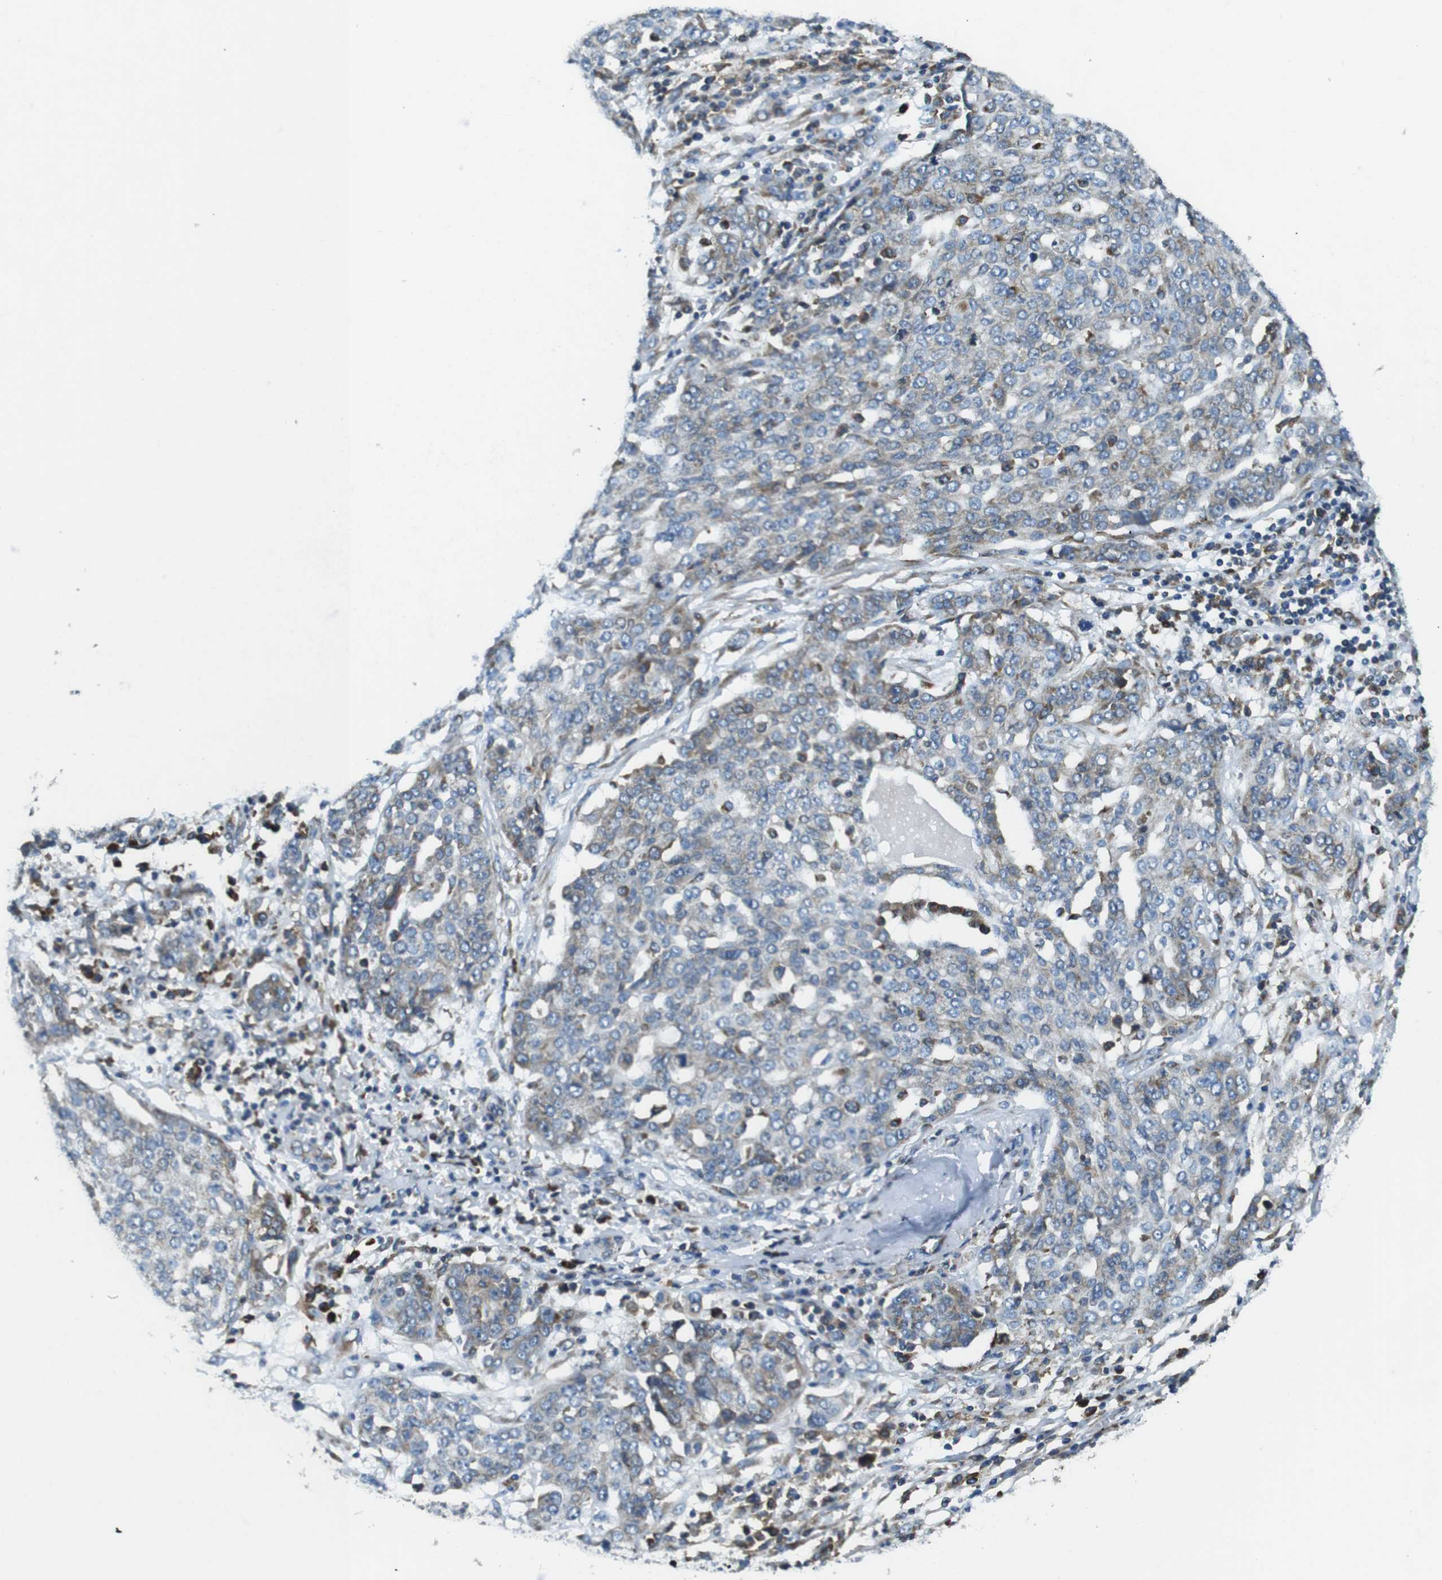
{"staining": {"intensity": "negative", "quantity": "none", "location": "none"}, "tissue": "ovarian cancer", "cell_type": "Tumor cells", "image_type": "cancer", "snomed": [{"axis": "morphology", "description": "Cystadenocarcinoma, serous, NOS"}, {"axis": "topography", "description": "Soft tissue"}, {"axis": "topography", "description": "Ovary"}], "caption": "A high-resolution image shows immunohistochemistry staining of ovarian cancer, which demonstrates no significant positivity in tumor cells.", "gene": "UGGT1", "patient": {"sex": "female", "age": 57}}